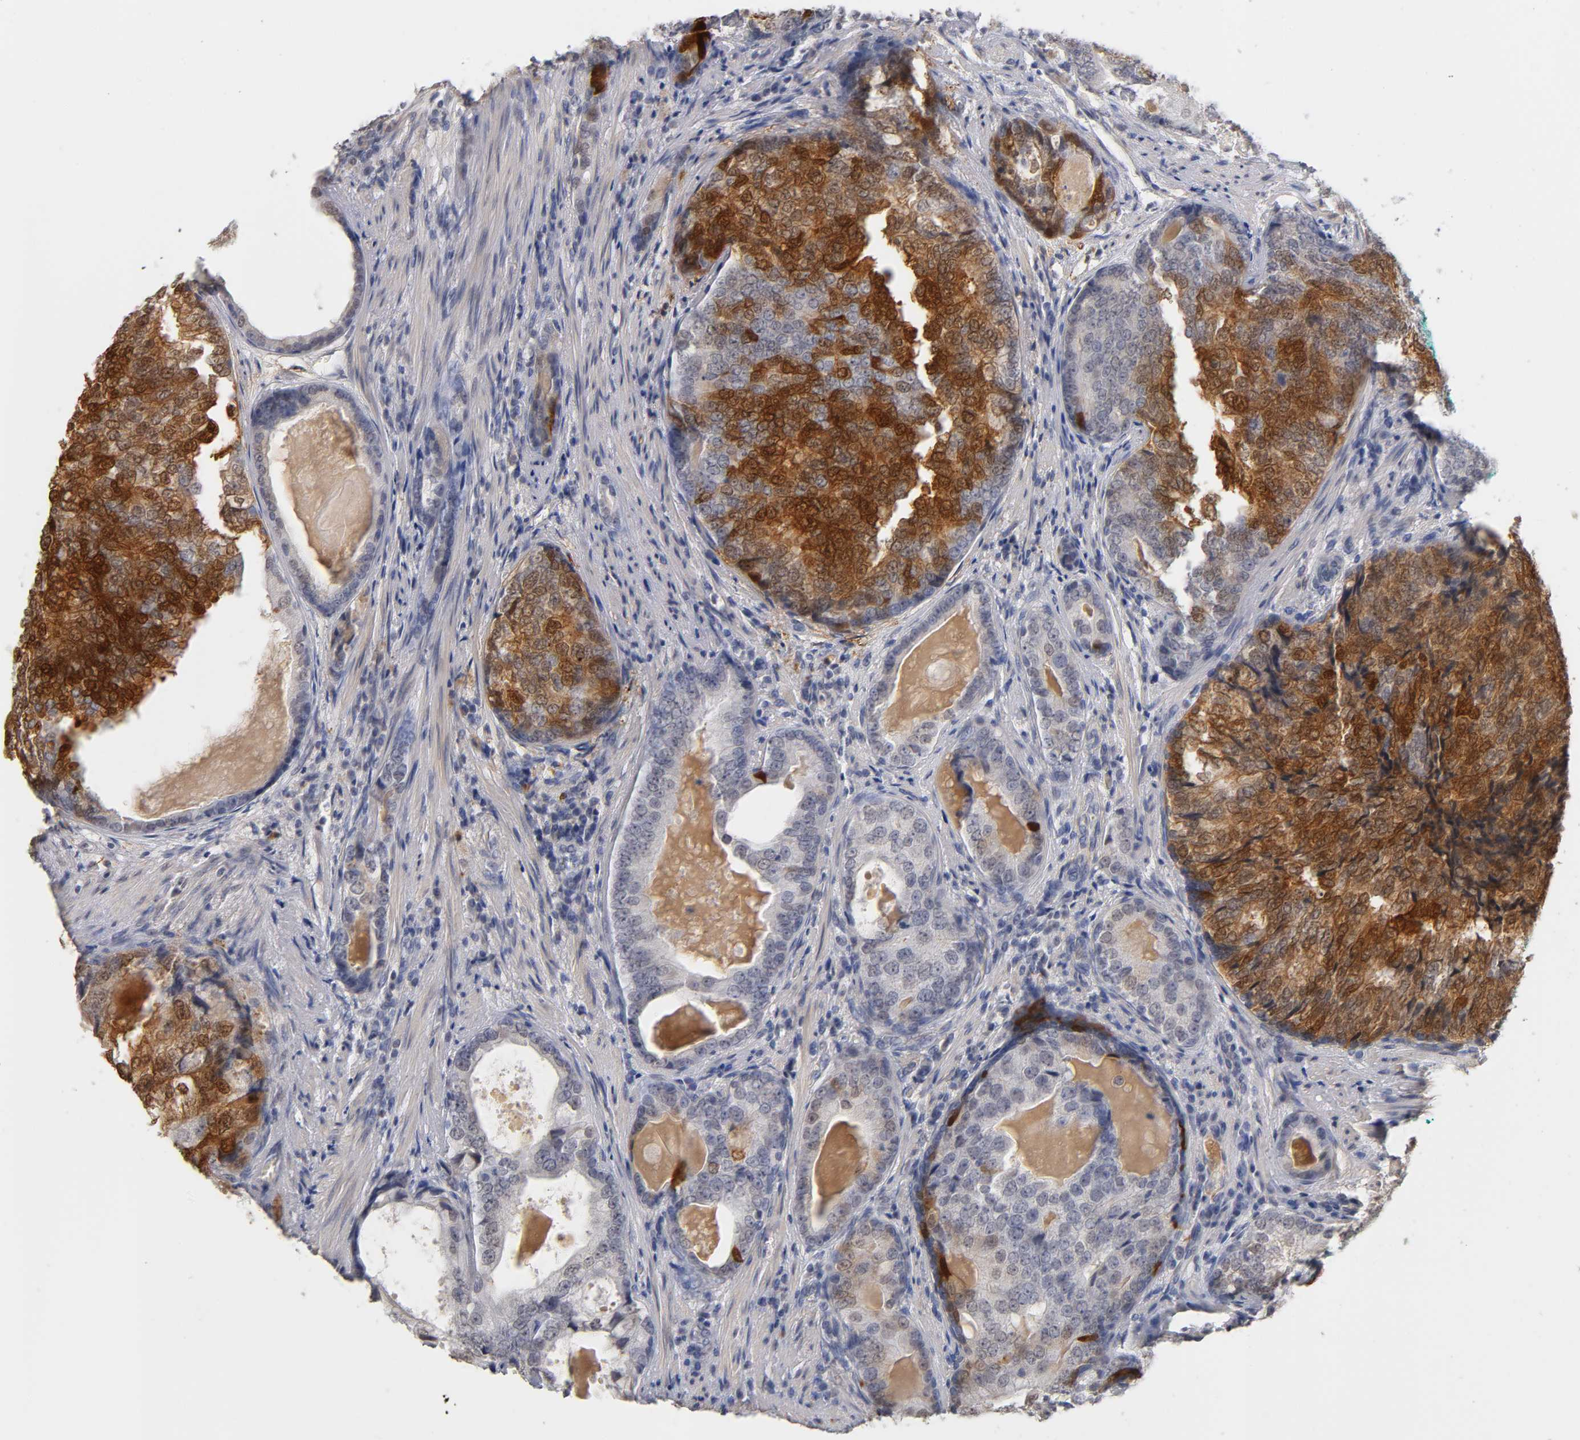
{"staining": {"intensity": "strong", "quantity": "<25%", "location": "cytoplasmic/membranous,nuclear"}, "tissue": "prostate cancer", "cell_type": "Tumor cells", "image_type": "cancer", "snomed": [{"axis": "morphology", "description": "Adenocarcinoma, High grade"}, {"axis": "topography", "description": "Prostate"}], "caption": "Protein staining of prostate cancer tissue exhibits strong cytoplasmic/membranous and nuclear expression in about <25% of tumor cells.", "gene": "CRABP2", "patient": {"sex": "male", "age": 66}}